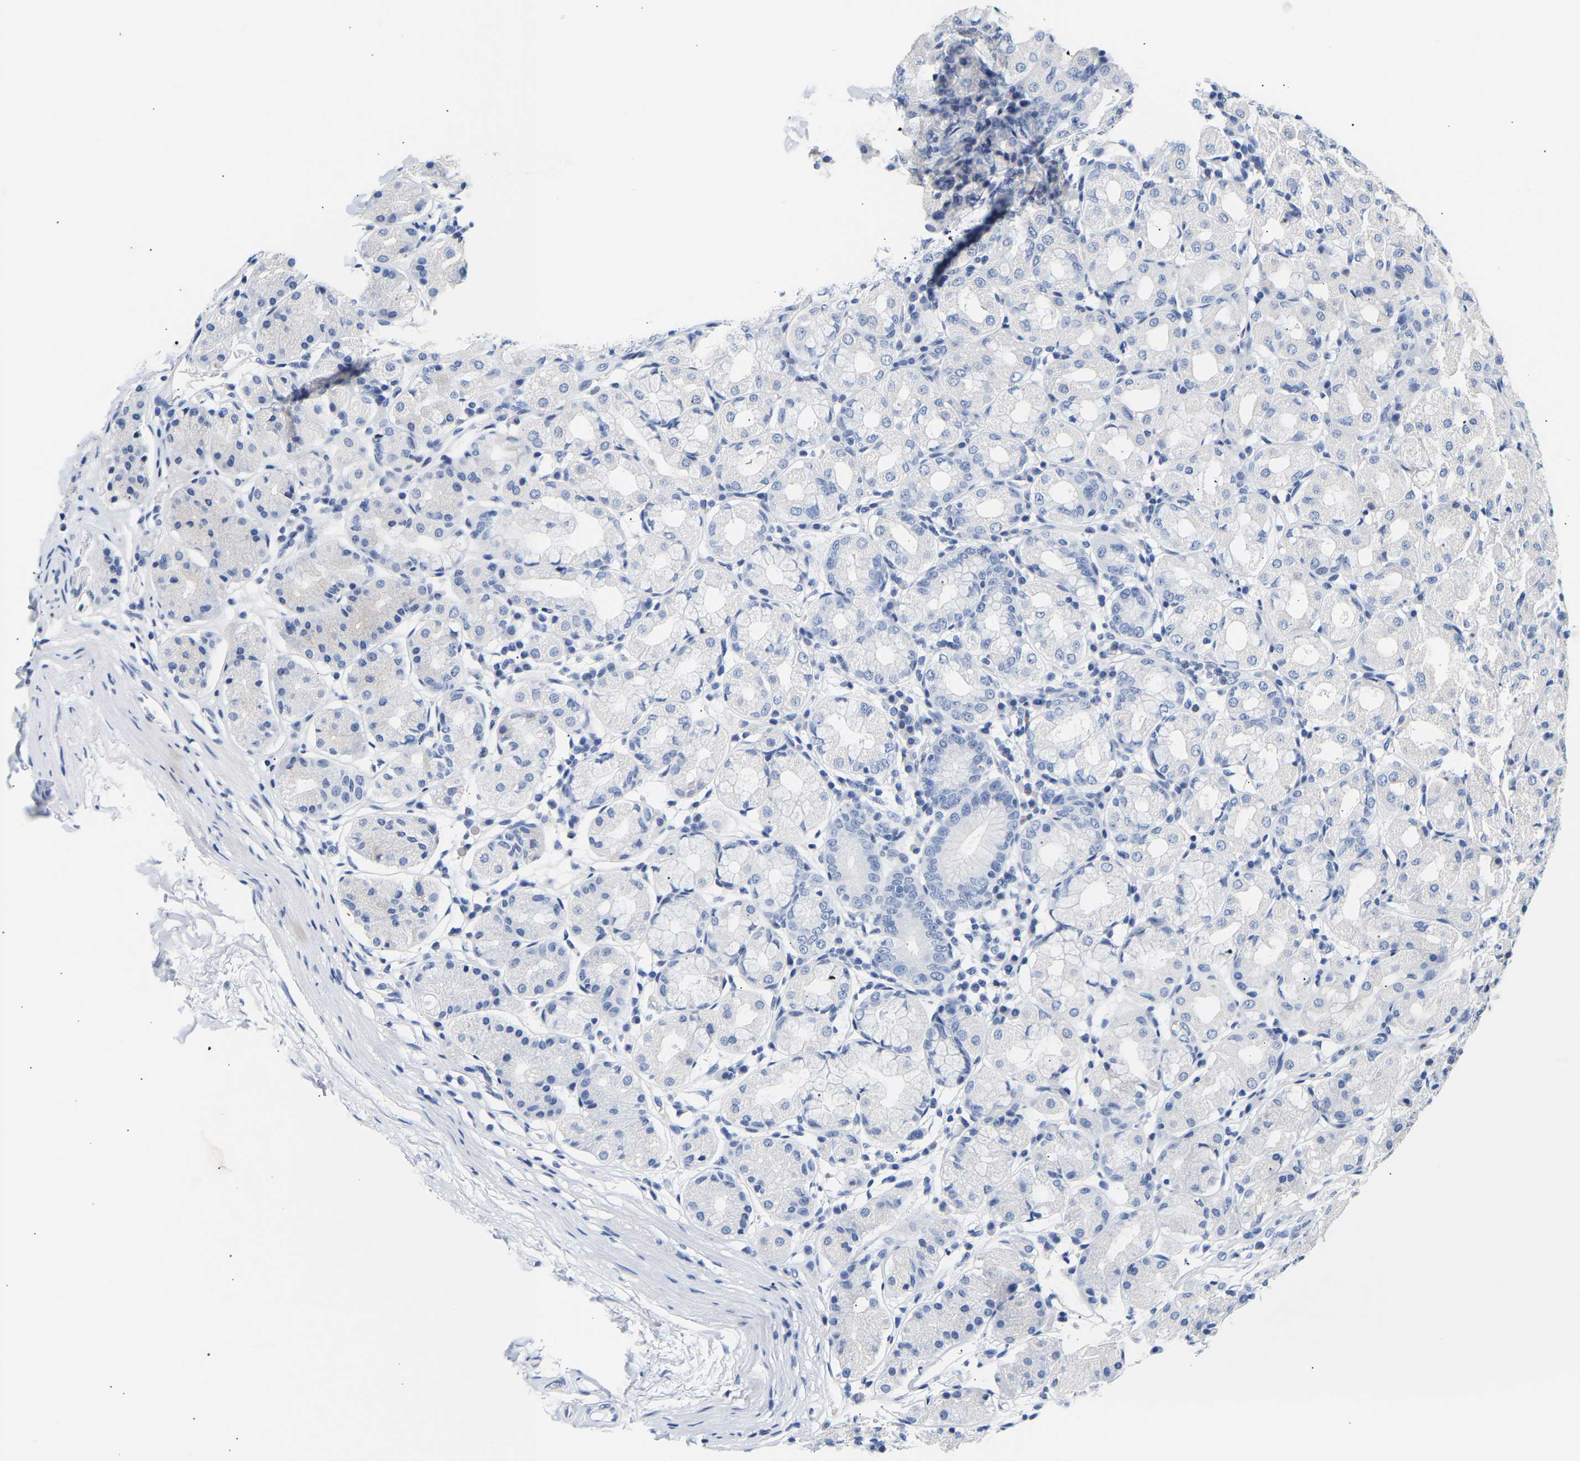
{"staining": {"intensity": "negative", "quantity": "none", "location": "none"}, "tissue": "stomach", "cell_type": "Glandular cells", "image_type": "normal", "snomed": [{"axis": "morphology", "description": "Normal tissue, NOS"}, {"axis": "topography", "description": "Stomach"}, {"axis": "topography", "description": "Stomach, lower"}], "caption": "There is no significant positivity in glandular cells of stomach. The staining was performed using DAB to visualize the protein expression in brown, while the nuclei were stained in blue with hematoxylin (Magnification: 20x).", "gene": "SPINK2", "patient": {"sex": "female", "age": 56}}